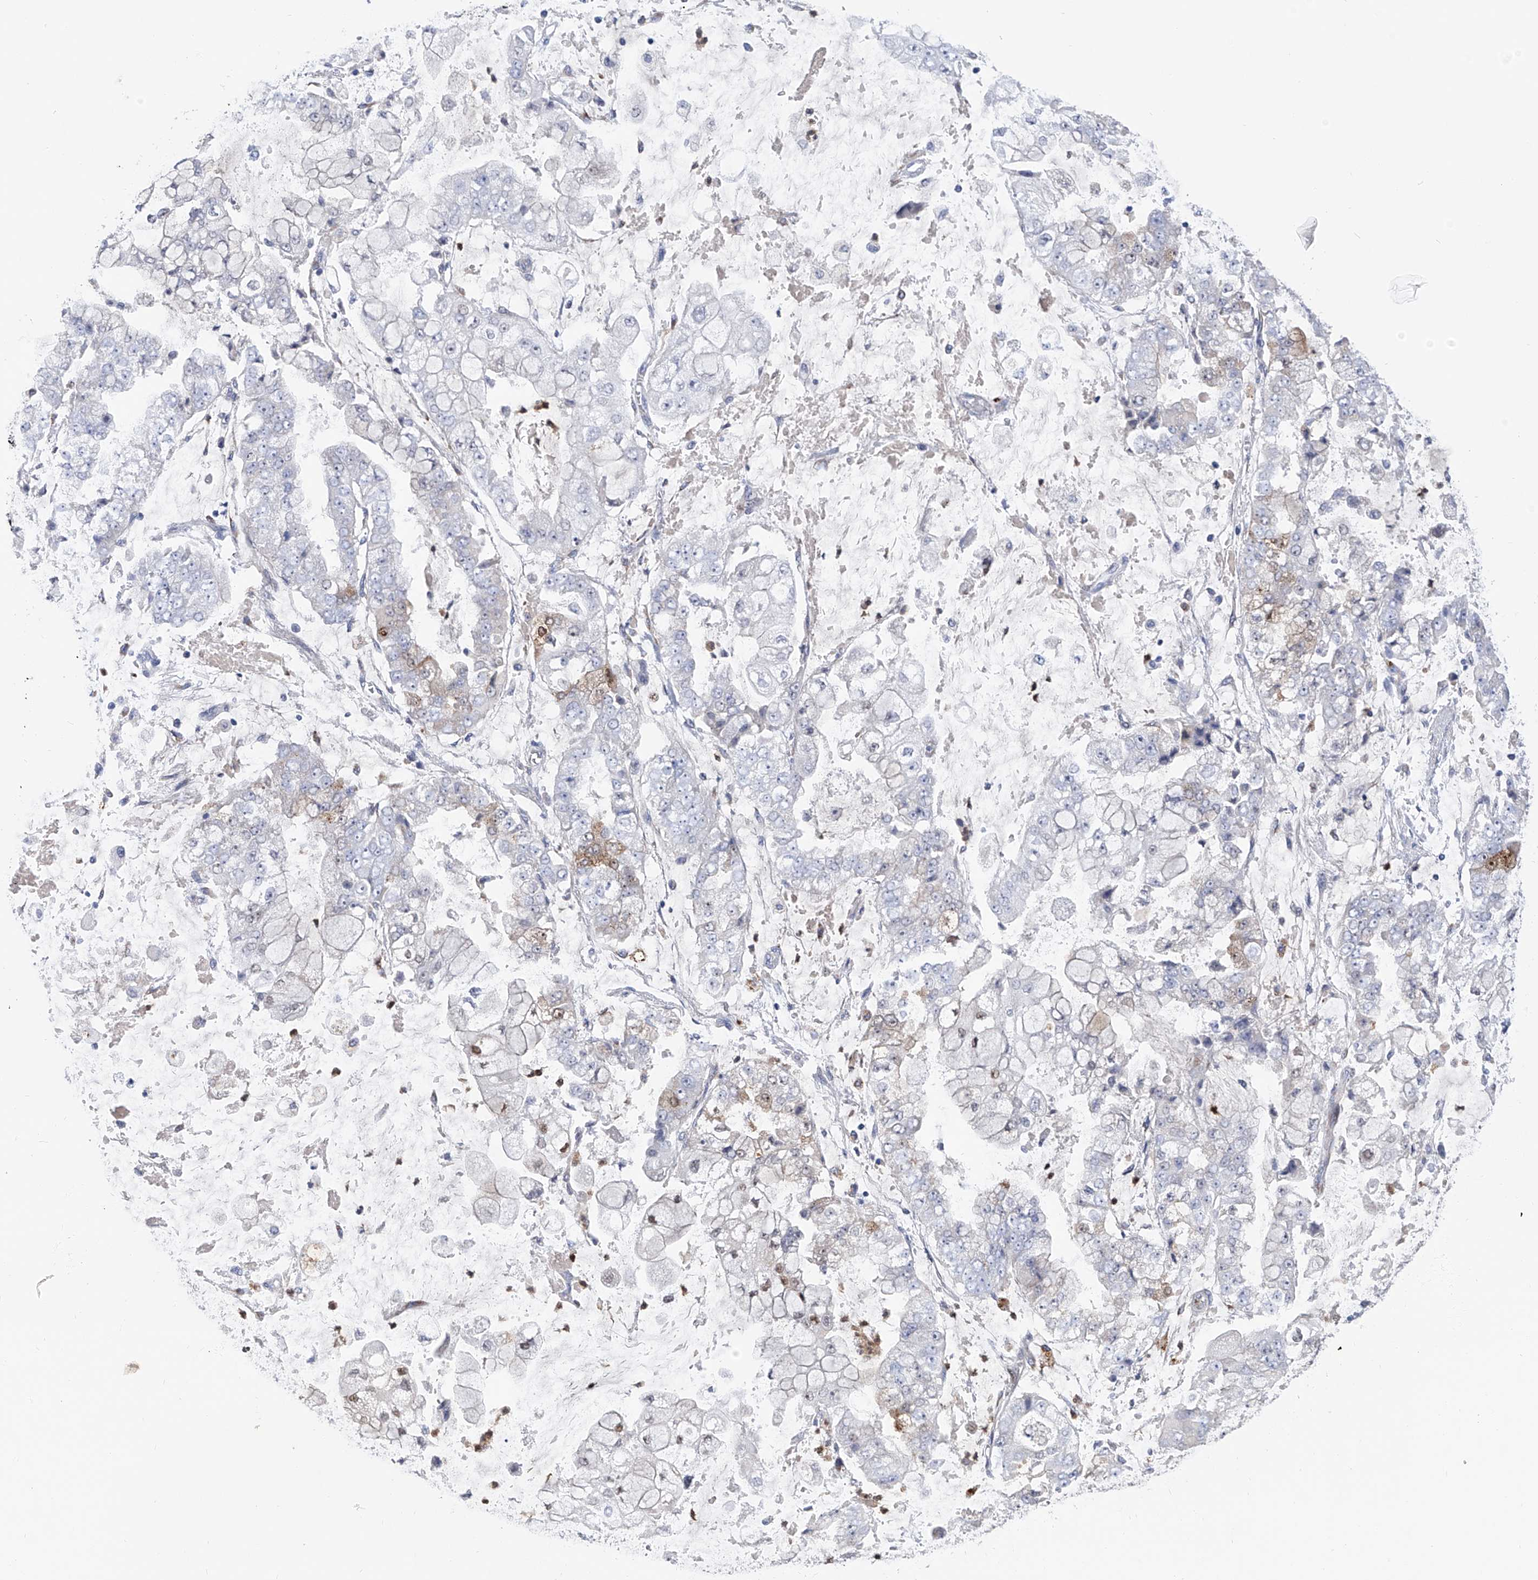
{"staining": {"intensity": "weak", "quantity": "<25%", "location": "cytoplasmic/membranous,nuclear"}, "tissue": "stomach cancer", "cell_type": "Tumor cells", "image_type": "cancer", "snomed": [{"axis": "morphology", "description": "Adenocarcinoma, NOS"}, {"axis": "topography", "description": "Stomach"}], "caption": "DAB immunohistochemical staining of stomach cancer (adenocarcinoma) exhibits no significant expression in tumor cells. The staining is performed using DAB brown chromogen with nuclei counter-stained in using hematoxylin.", "gene": "PHF20", "patient": {"sex": "male", "age": 76}}